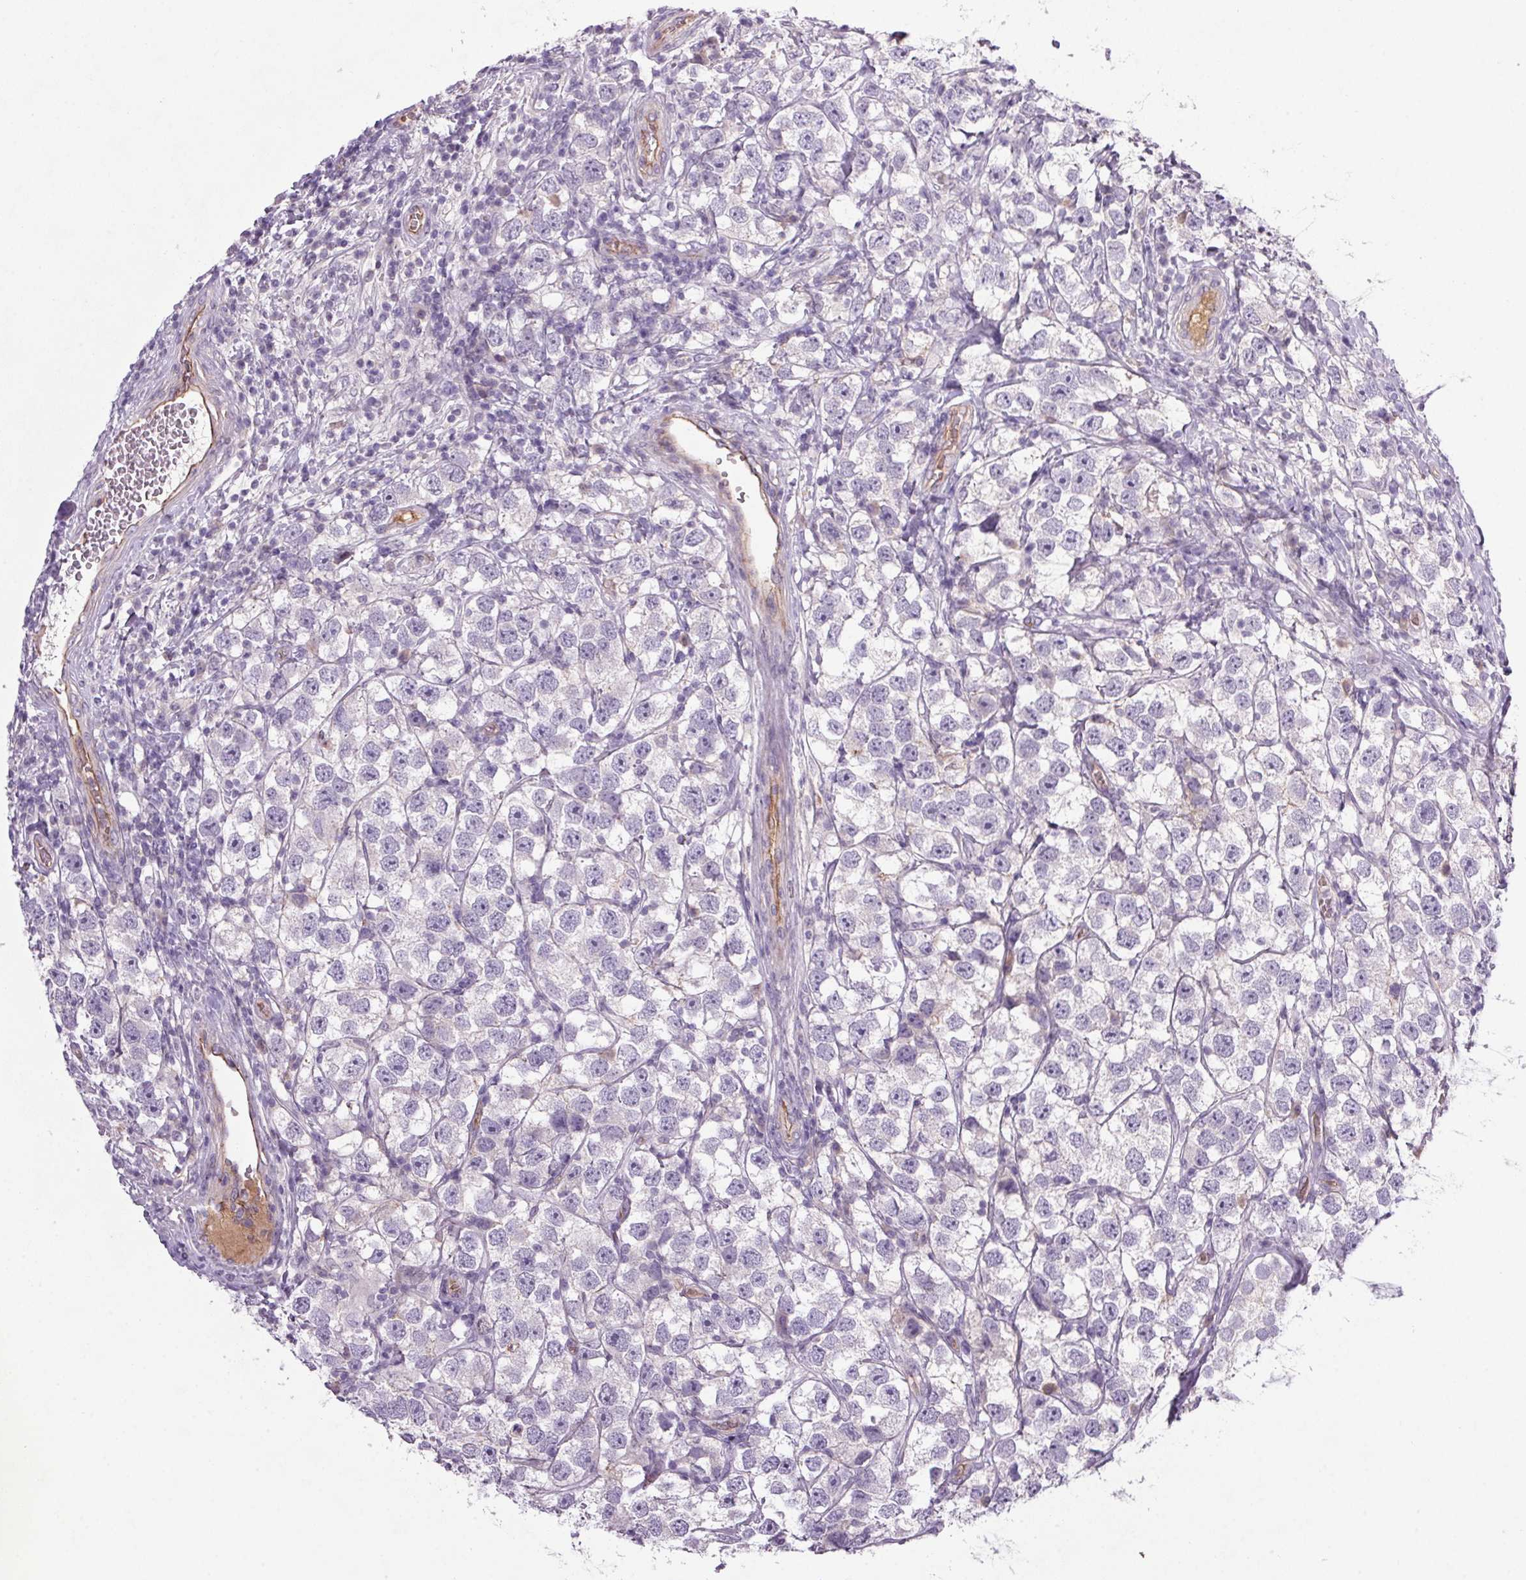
{"staining": {"intensity": "negative", "quantity": "none", "location": "none"}, "tissue": "testis cancer", "cell_type": "Tumor cells", "image_type": "cancer", "snomed": [{"axis": "morphology", "description": "Seminoma, NOS"}, {"axis": "topography", "description": "Testis"}], "caption": "Immunohistochemistry micrograph of seminoma (testis) stained for a protein (brown), which shows no staining in tumor cells.", "gene": "APOC4", "patient": {"sex": "male", "age": 26}}